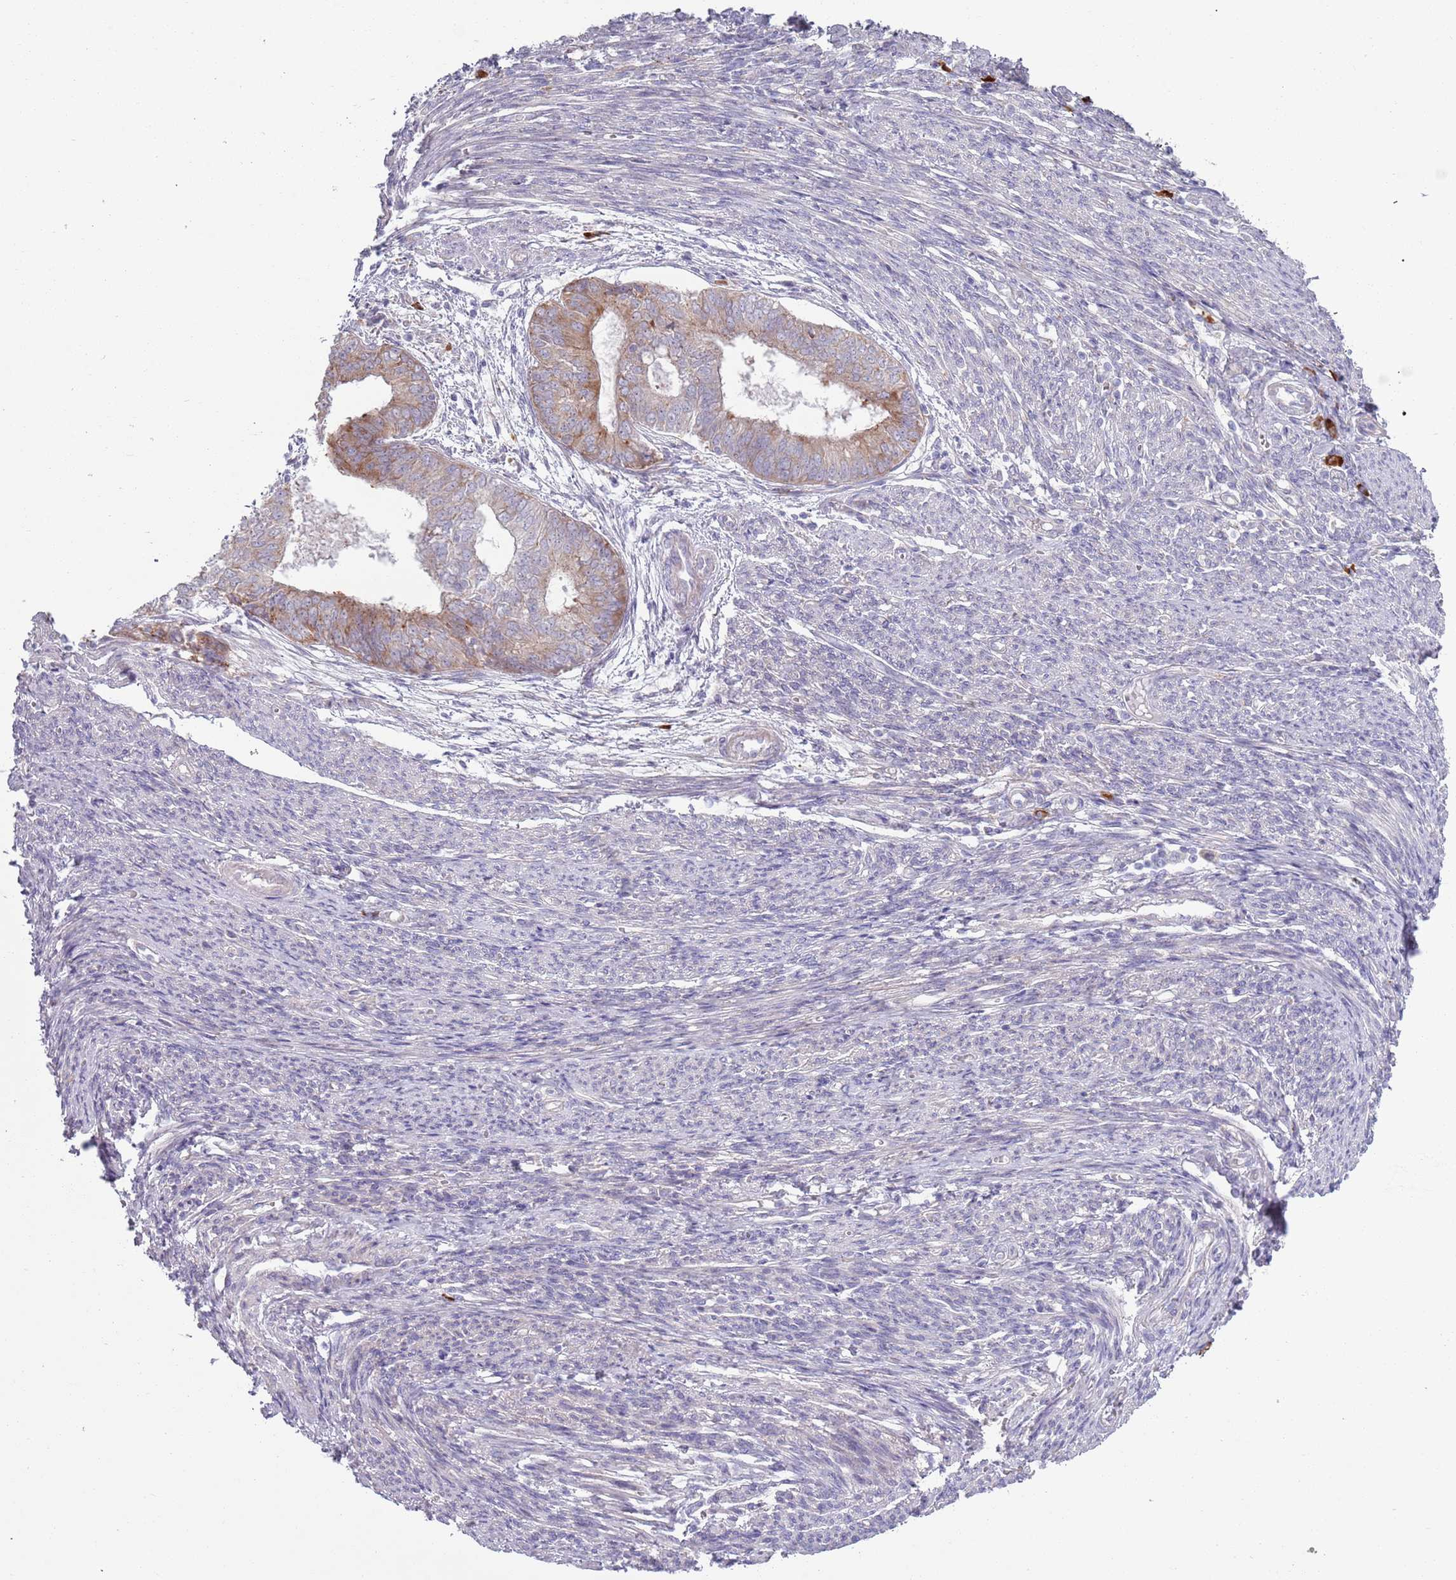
{"staining": {"intensity": "moderate", "quantity": ">75%", "location": "cytoplasmic/membranous"}, "tissue": "endometrial cancer", "cell_type": "Tumor cells", "image_type": "cancer", "snomed": [{"axis": "morphology", "description": "Adenocarcinoma, NOS"}, {"axis": "topography", "description": "Endometrium"}], "caption": "About >75% of tumor cells in adenocarcinoma (endometrial) display moderate cytoplasmic/membranous protein staining as visualized by brown immunohistochemical staining.", "gene": "LTB", "patient": {"sex": "female", "age": 62}}